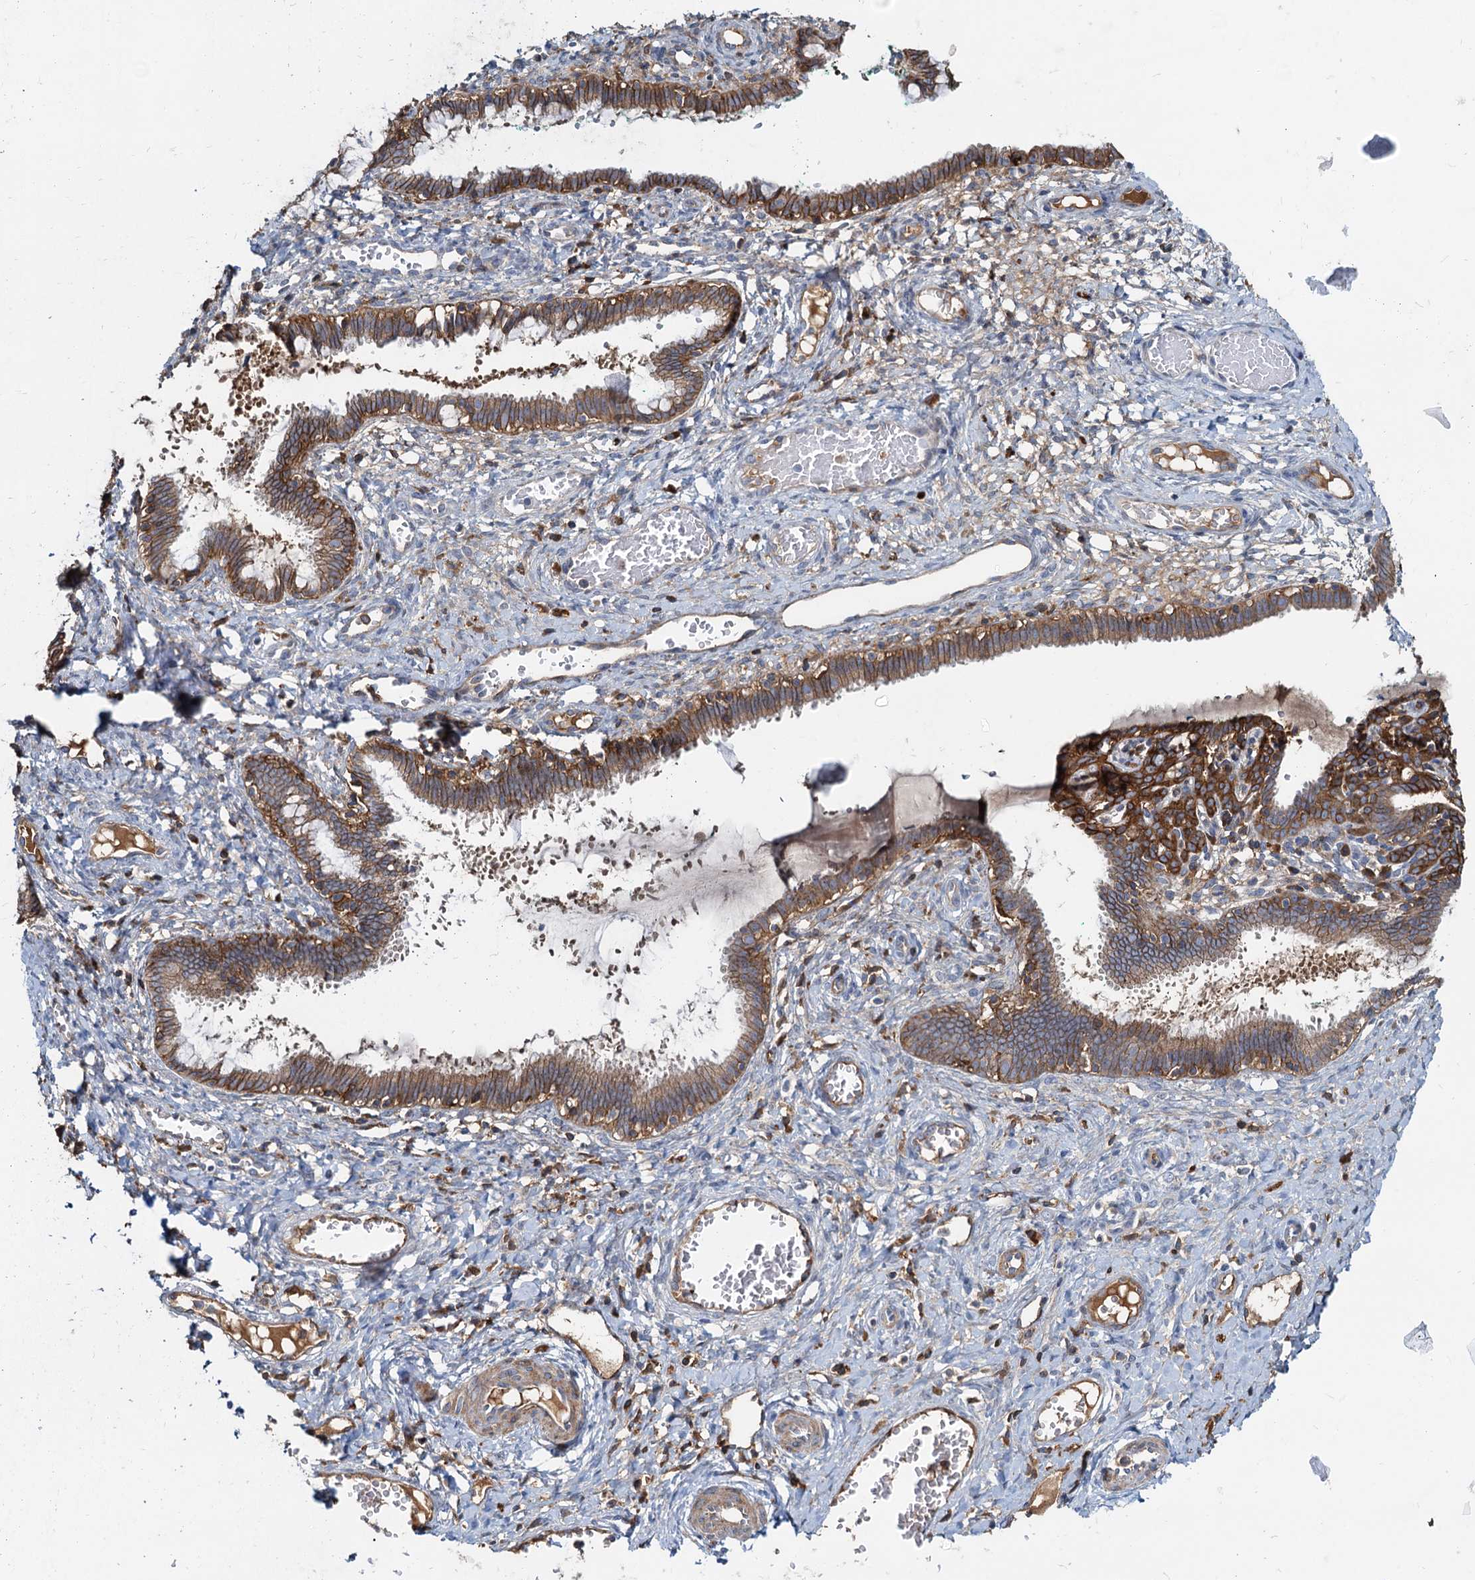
{"staining": {"intensity": "moderate", "quantity": ">75%", "location": "cytoplasmic/membranous"}, "tissue": "cervix", "cell_type": "Glandular cells", "image_type": "normal", "snomed": [{"axis": "morphology", "description": "Normal tissue, NOS"}, {"axis": "morphology", "description": "Adenocarcinoma, NOS"}, {"axis": "topography", "description": "Cervix"}], "caption": "Glandular cells exhibit moderate cytoplasmic/membranous expression in about >75% of cells in unremarkable cervix. Nuclei are stained in blue.", "gene": "LNX2", "patient": {"sex": "female", "age": 29}}